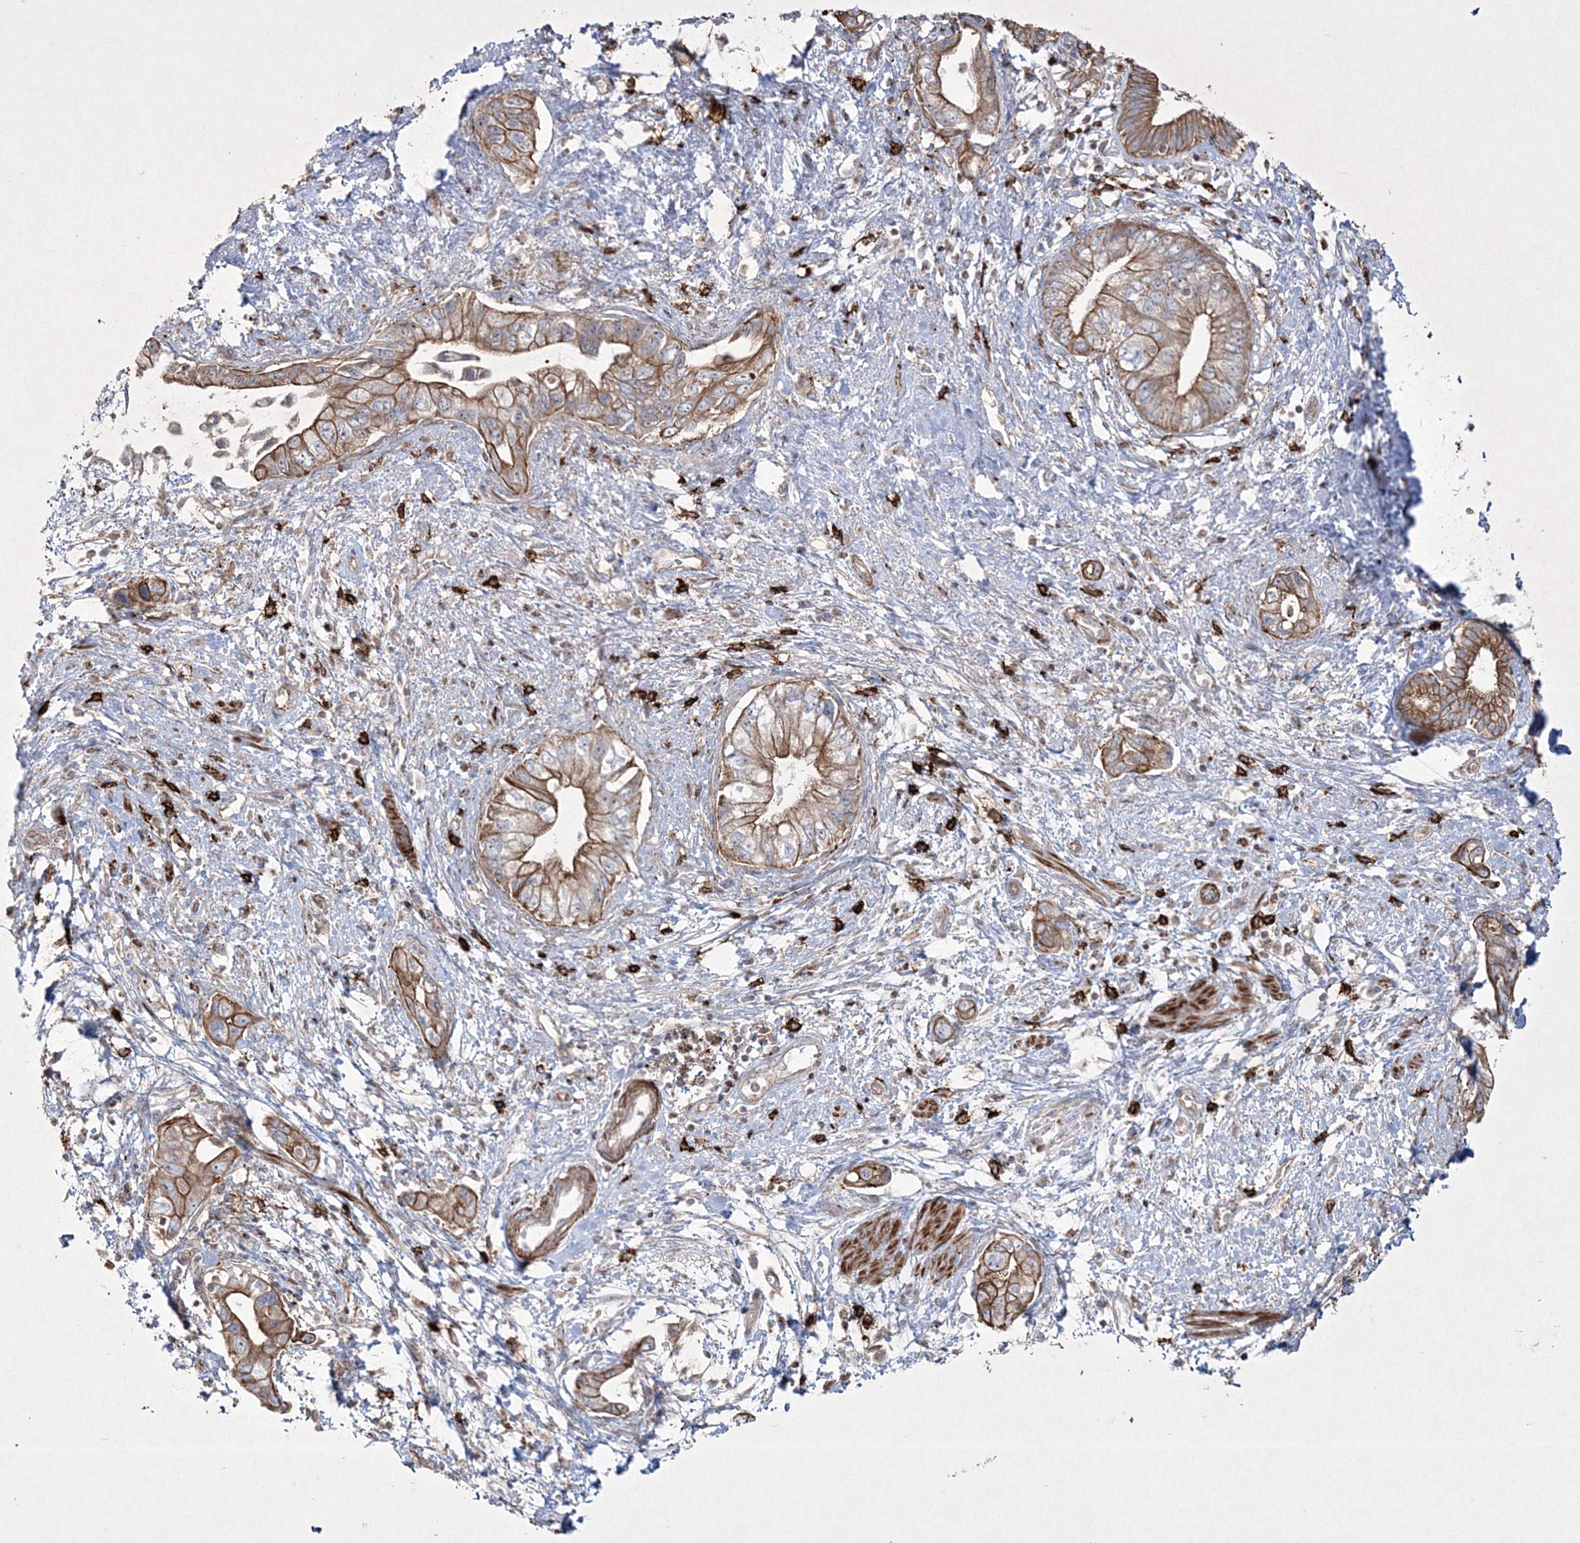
{"staining": {"intensity": "moderate", "quantity": "25%-75%", "location": "cytoplasmic/membranous"}, "tissue": "pancreatic cancer", "cell_type": "Tumor cells", "image_type": "cancer", "snomed": [{"axis": "morphology", "description": "Adenocarcinoma, NOS"}, {"axis": "topography", "description": "Pancreas"}], "caption": "Moderate cytoplasmic/membranous protein expression is identified in approximately 25%-75% of tumor cells in adenocarcinoma (pancreatic).", "gene": "RICTOR", "patient": {"sex": "female", "age": 73}}